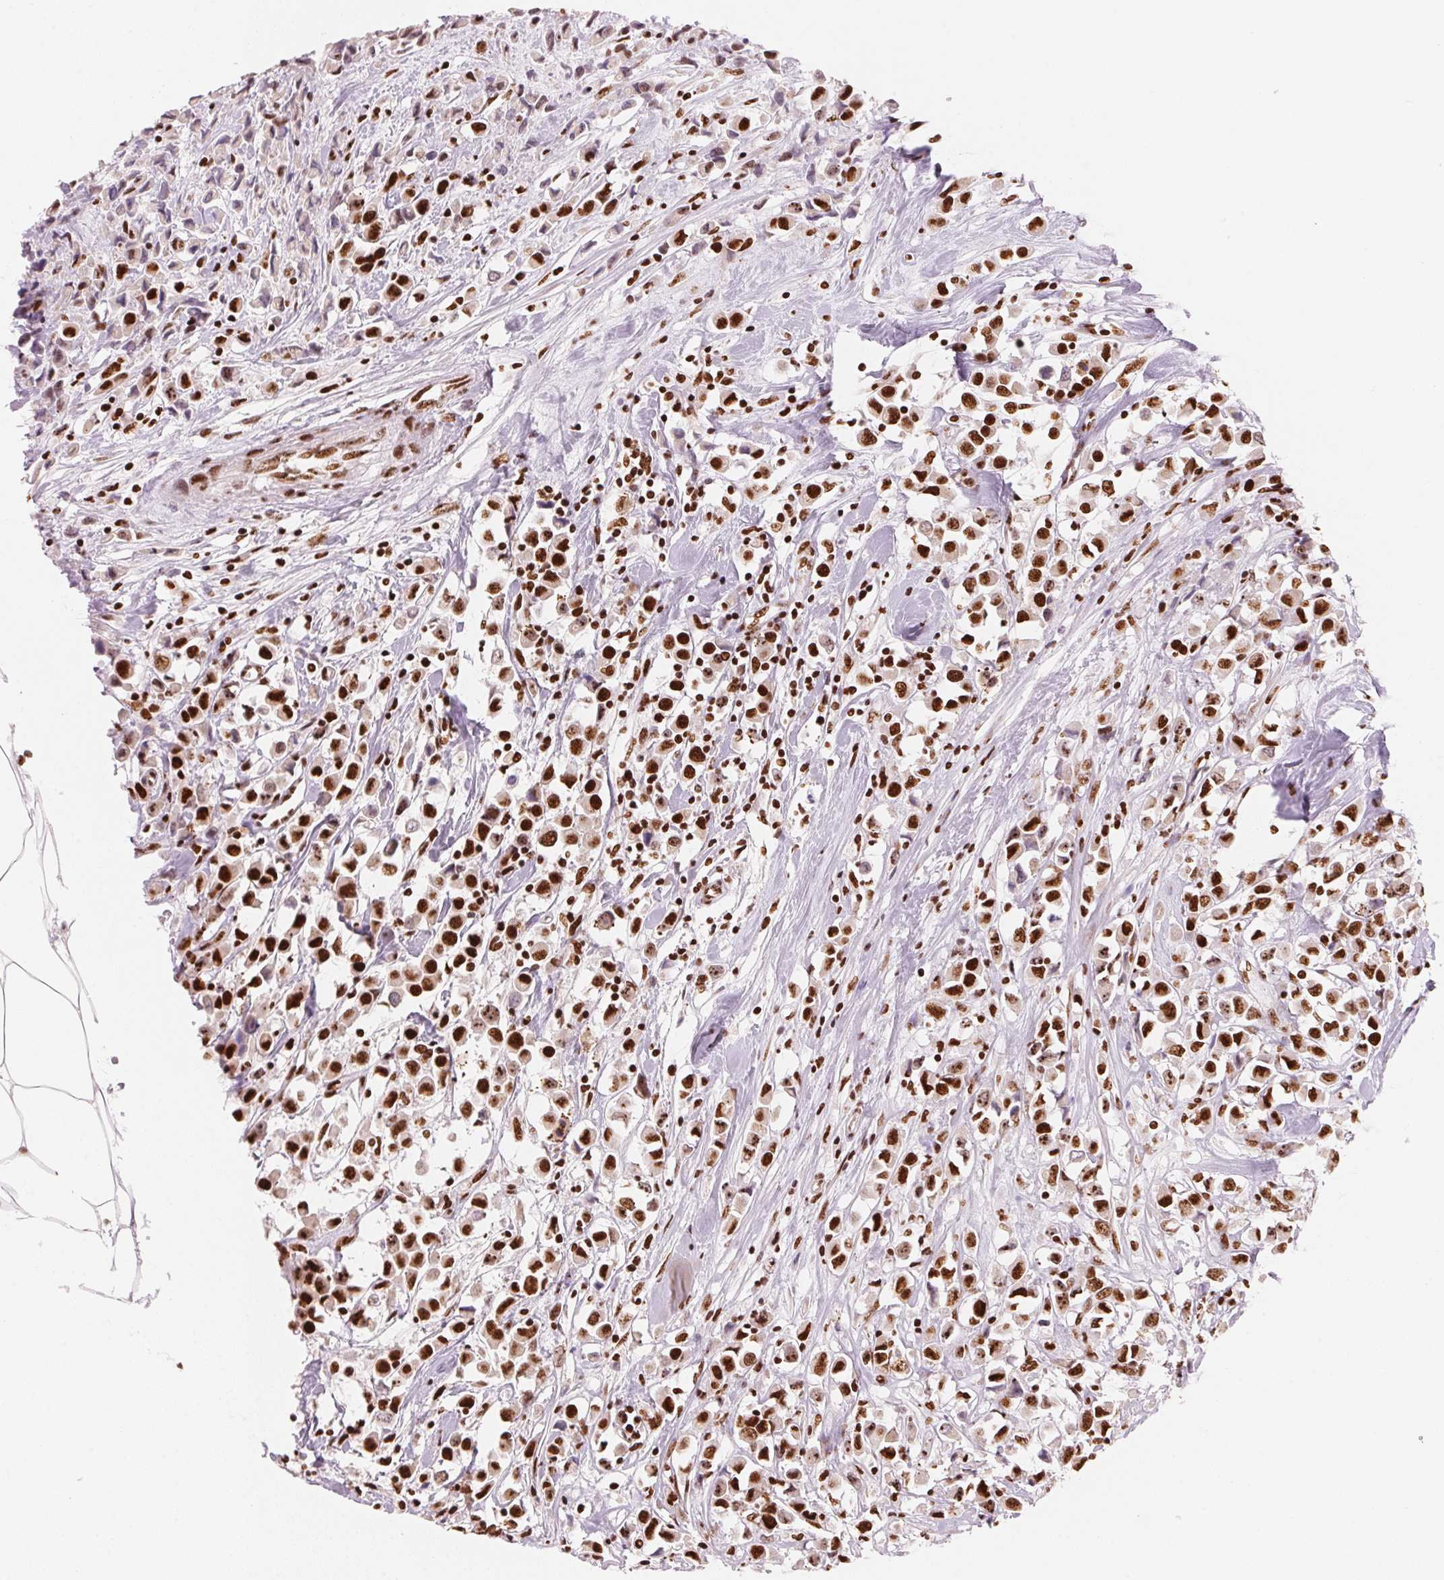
{"staining": {"intensity": "strong", "quantity": ">75%", "location": "nuclear"}, "tissue": "breast cancer", "cell_type": "Tumor cells", "image_type": "cancer", "snomed": [{"axis": "morphology", "description": "Duct carcinoma"}, {"axis": "topography", "description": "Breast"}], "caption": "Breast cancer (invasive ductal carcinoma) stained for a protein (brown) displays strong nuclear positive positivity in approximately >75% of tumor cells.", "gene": "NXF1", "patient": {"sex": "female", "age": 61}}